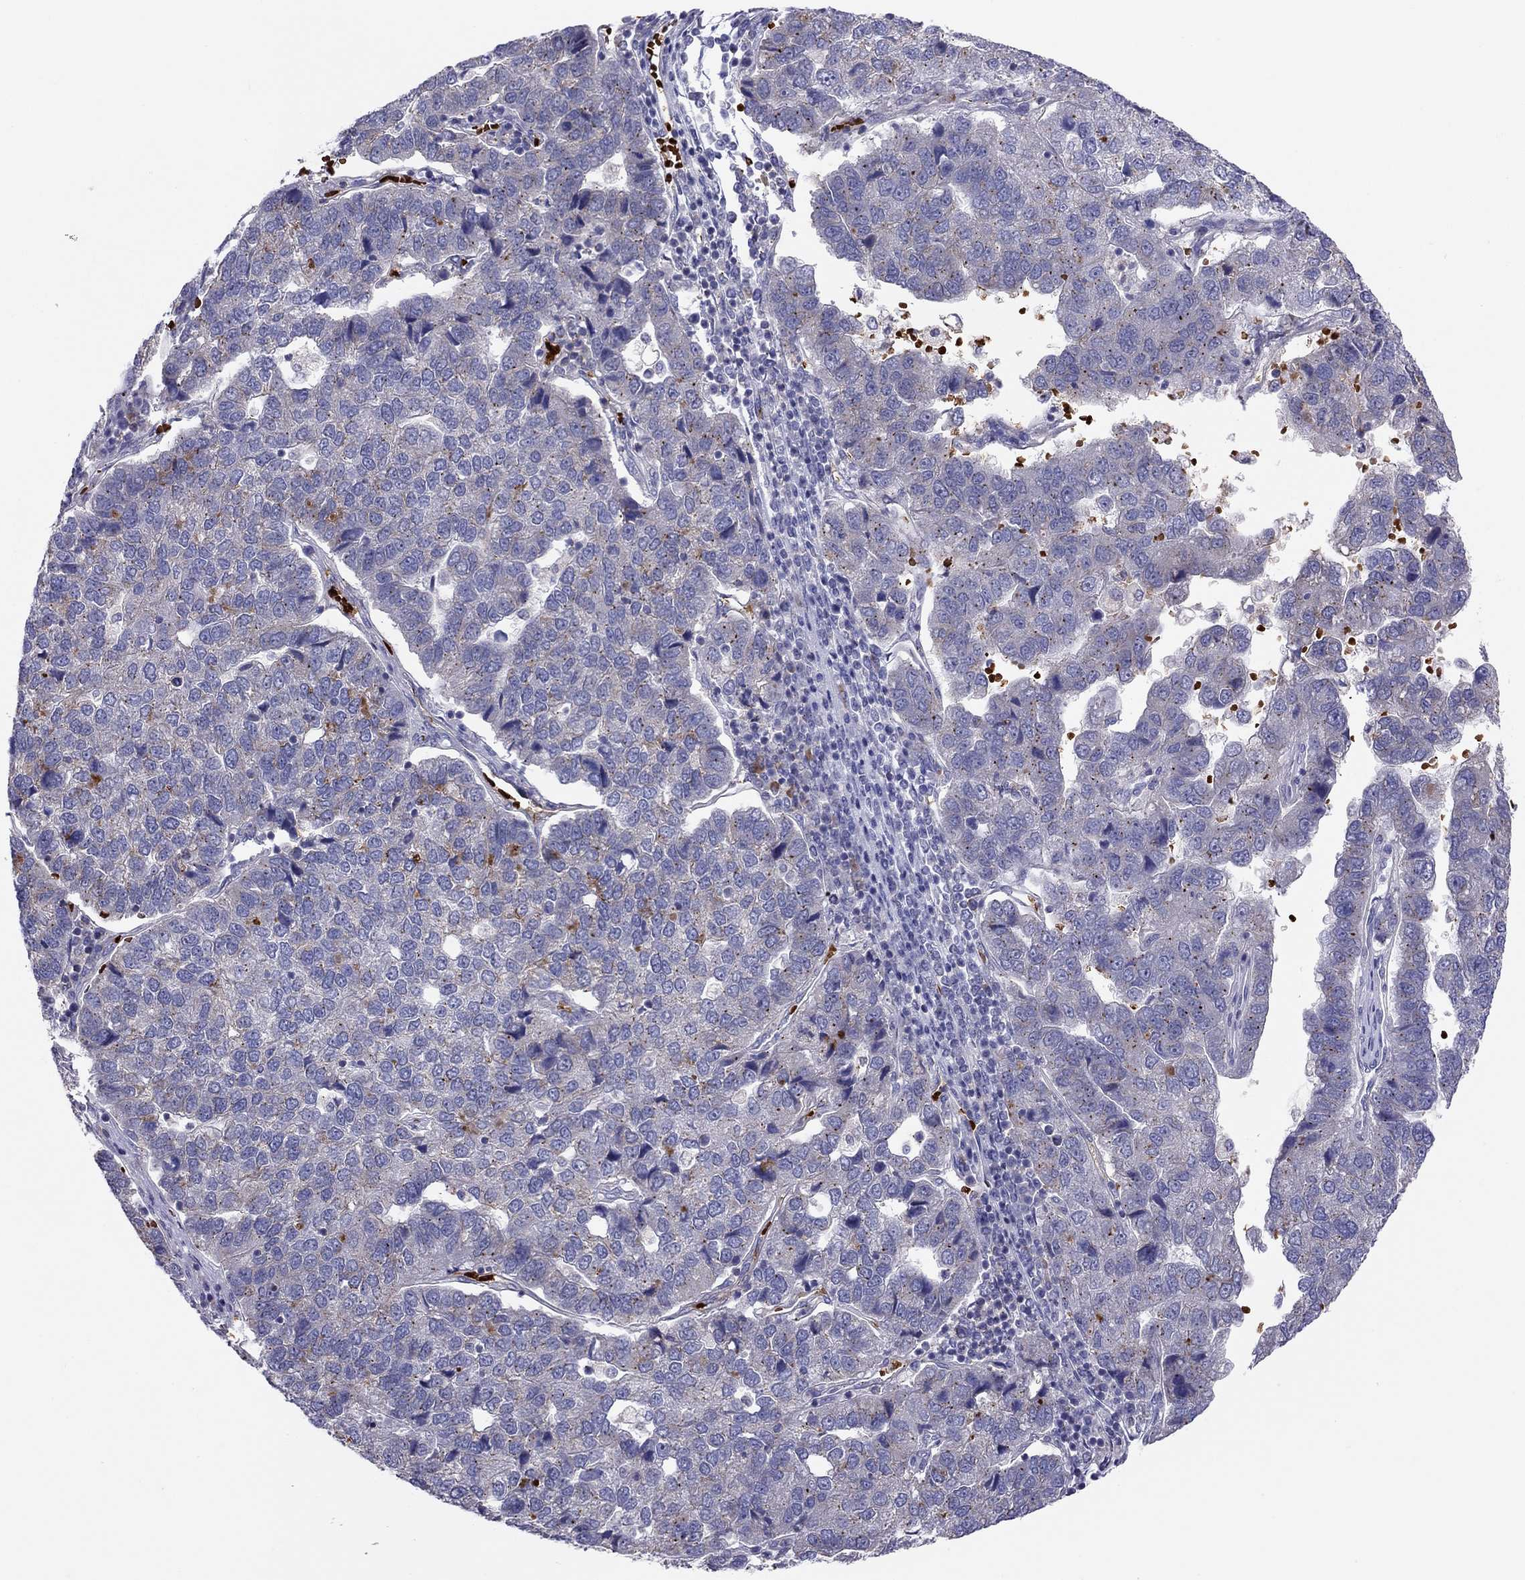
{"staining": {"intensity": "negative", "quantity": "none", "location": "none"}, "tissue": "pancreatic cancer", "cell_type": "Tumor cells", "image_type": "cancer", "snomed": [{"axis": "morphology", "description": "Adenocarcinoma, NOS"}, {"axis": "topography", "description": "Pancreas"}], "caption": "This is an IHC histopathology image of human adenocarcinoma (pancreatic). There is no positivity in tumor cells.", "gene": "FRMD1", "patient": {"sex": "female", "age": 61}}